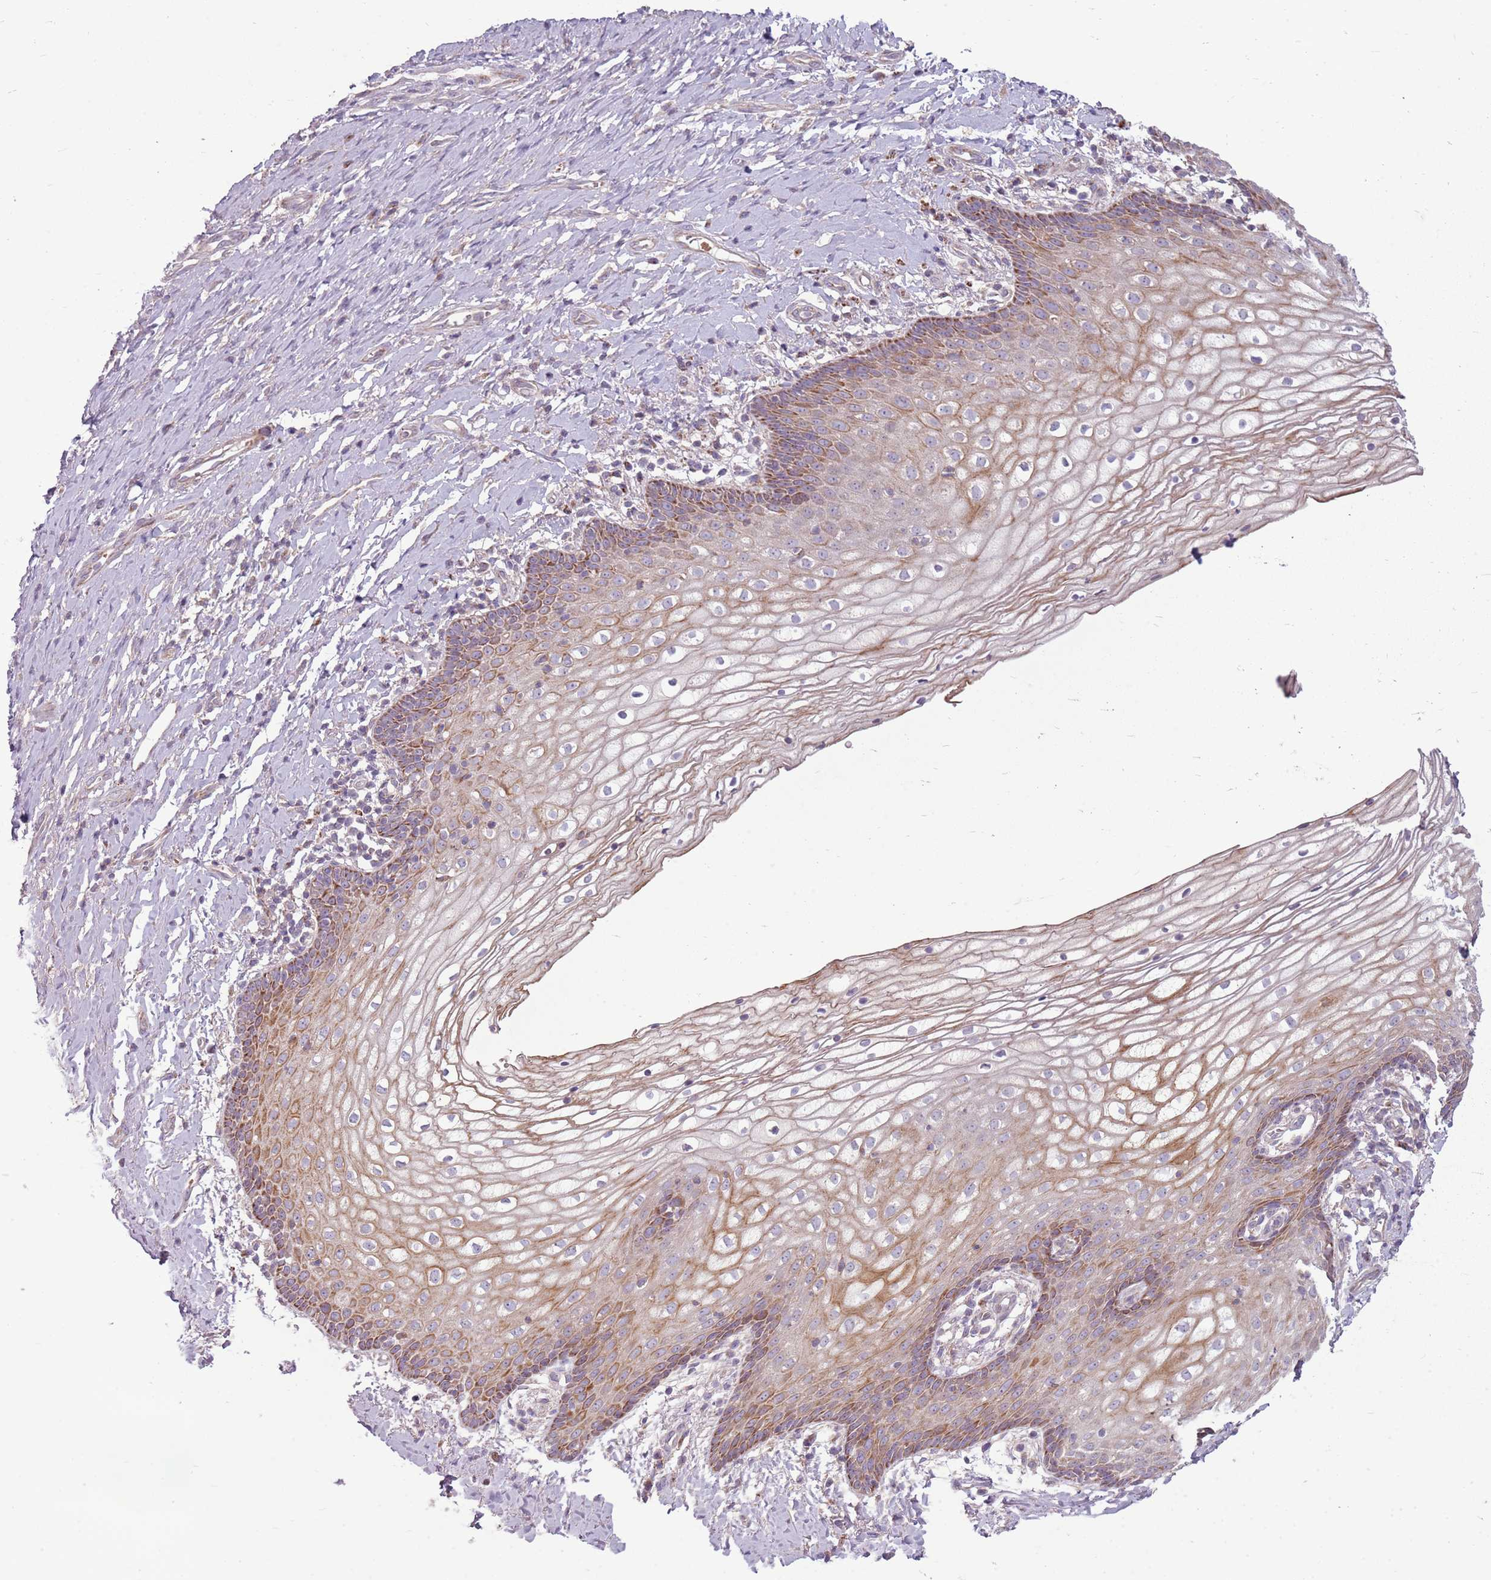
{"staining": {"intensity": "moderate", "quantity": ">75%", "location": "cytoplasmic/membranous"}, "tissue": "vagina", "cell_type": "Squamous epithelial cells", "image_type": "normal", "snomed": [{"axis": "morphology", "description": "Normal tissue, NOS"}, {"axis": "topography", "description": "Vagina"}], "caption": "This histopathology image displays unremarkable vagina stained with immunohistochemistry to label a protein in brown. The cytoplasmic/membranous of squamous epithelial cells show moderate positivity for the protein. Nuclei are counter-stained blue.", "gene": "ZNF530", "patient": {"sex": "female", "age": 60}}